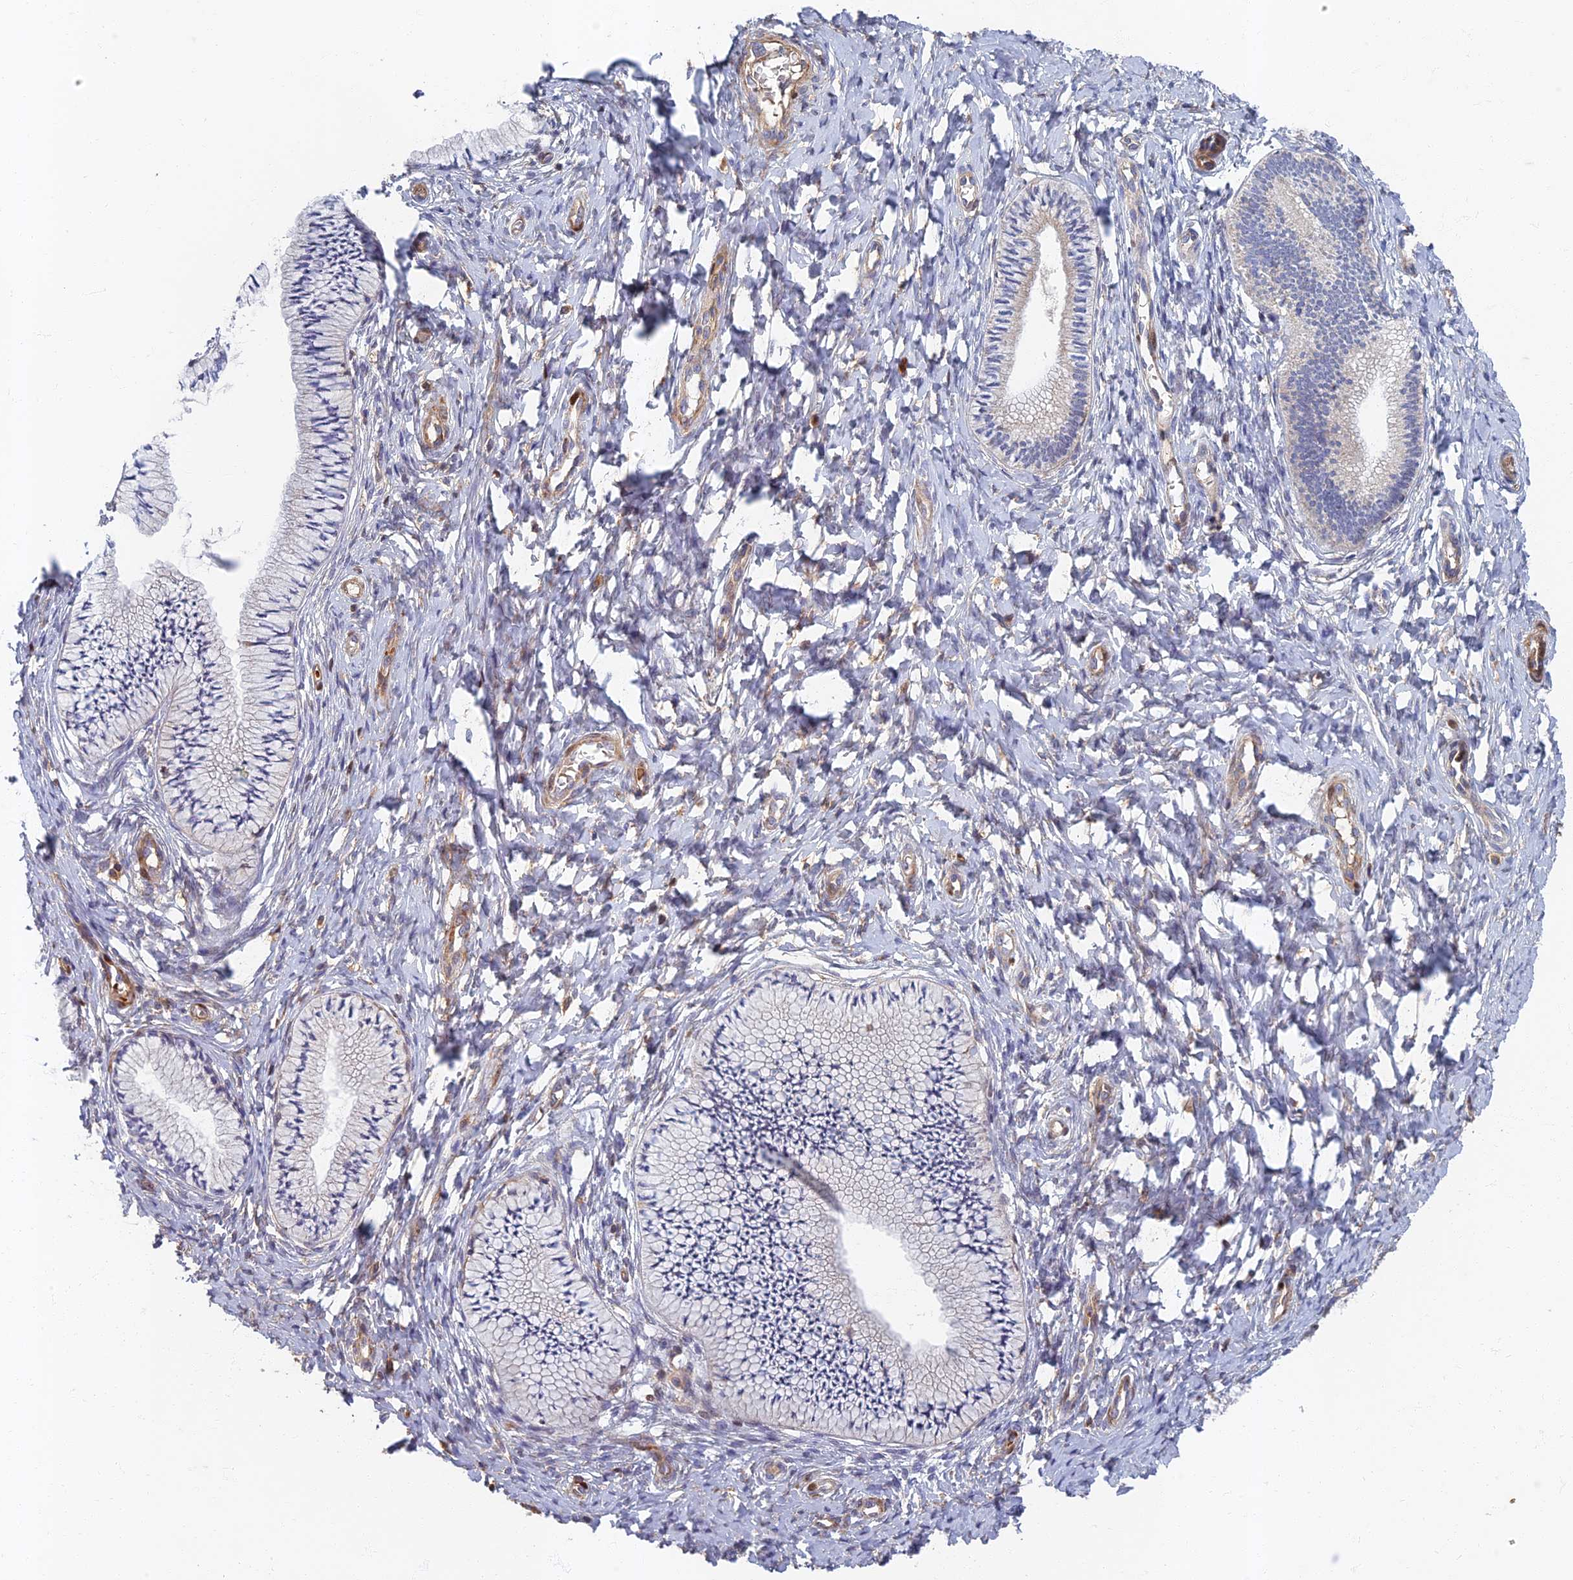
{"staining": {"intensity": "negative", "quantity": "none", "location": "none"}, "tissue": "cervix", "cell_type": "Glandular cells", "image_type": "normal", "snomed": [{"axis": "morphology", "description": "Normal tissue, NOS"}, {"axis": "topography", "description": "Cervix"}], "caption": "This micrograph is of unremarkable cervix stained with IHC to label a protein in brown with the nuclei are counter-stained blue. There is no expression in glandular cells.", "gene": "SOGA1", "patient": {"sex": "female", "age": 36}}